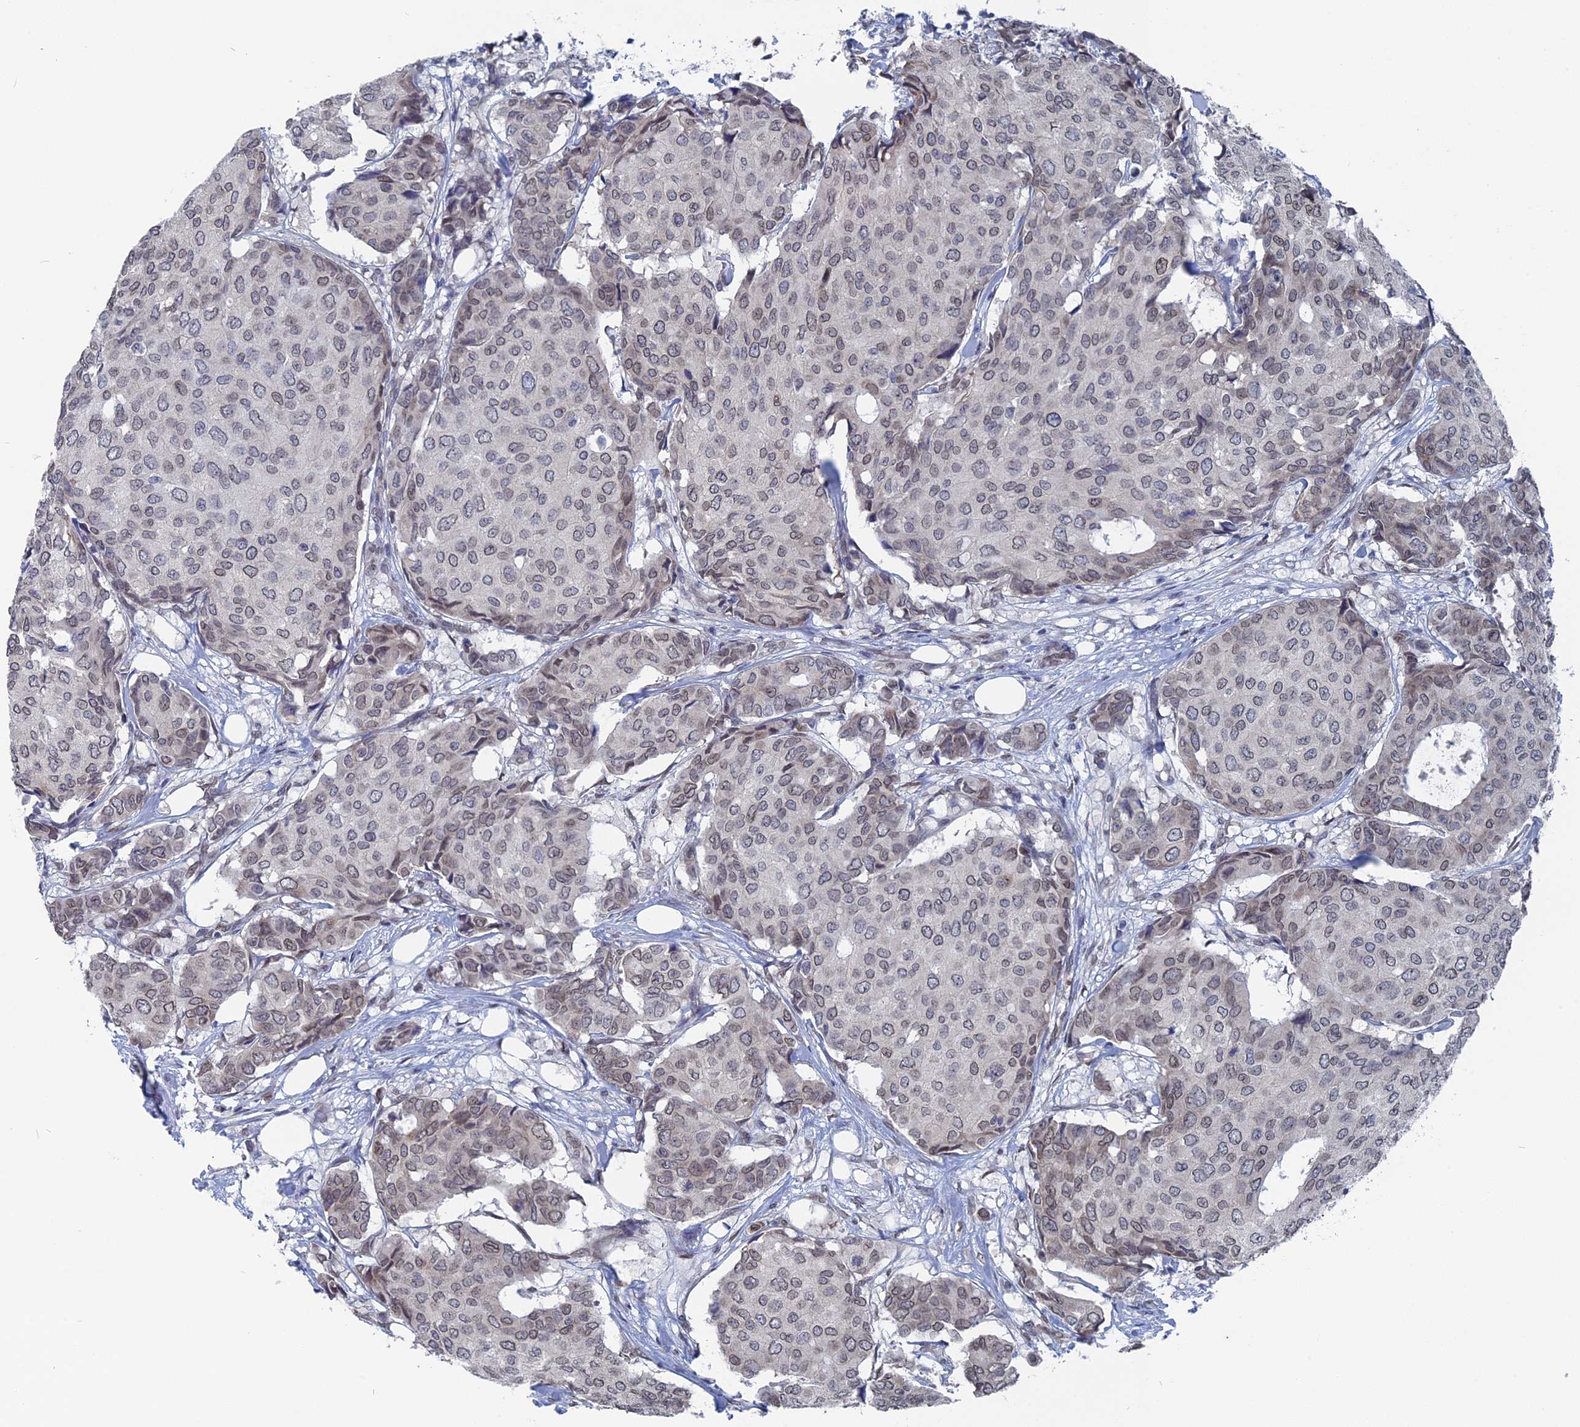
{"staining": {"intensity": "weak", "quantity": "<25%", "location": "nuclear"}, "tissue": "breast cancer", "cell_type": "Tumor cells", "image_type": "cancer", "snomed": [{"axis": "morphology", "description": "Duct carcinoma"}, {"axis": "topography", "description": "Breast"}], "caption": "A photomicrograph of human breast cancer is negative for staining in tumor cells.", "gene": "MTRF1", "patient": {"sex": "female", "age": 75}}